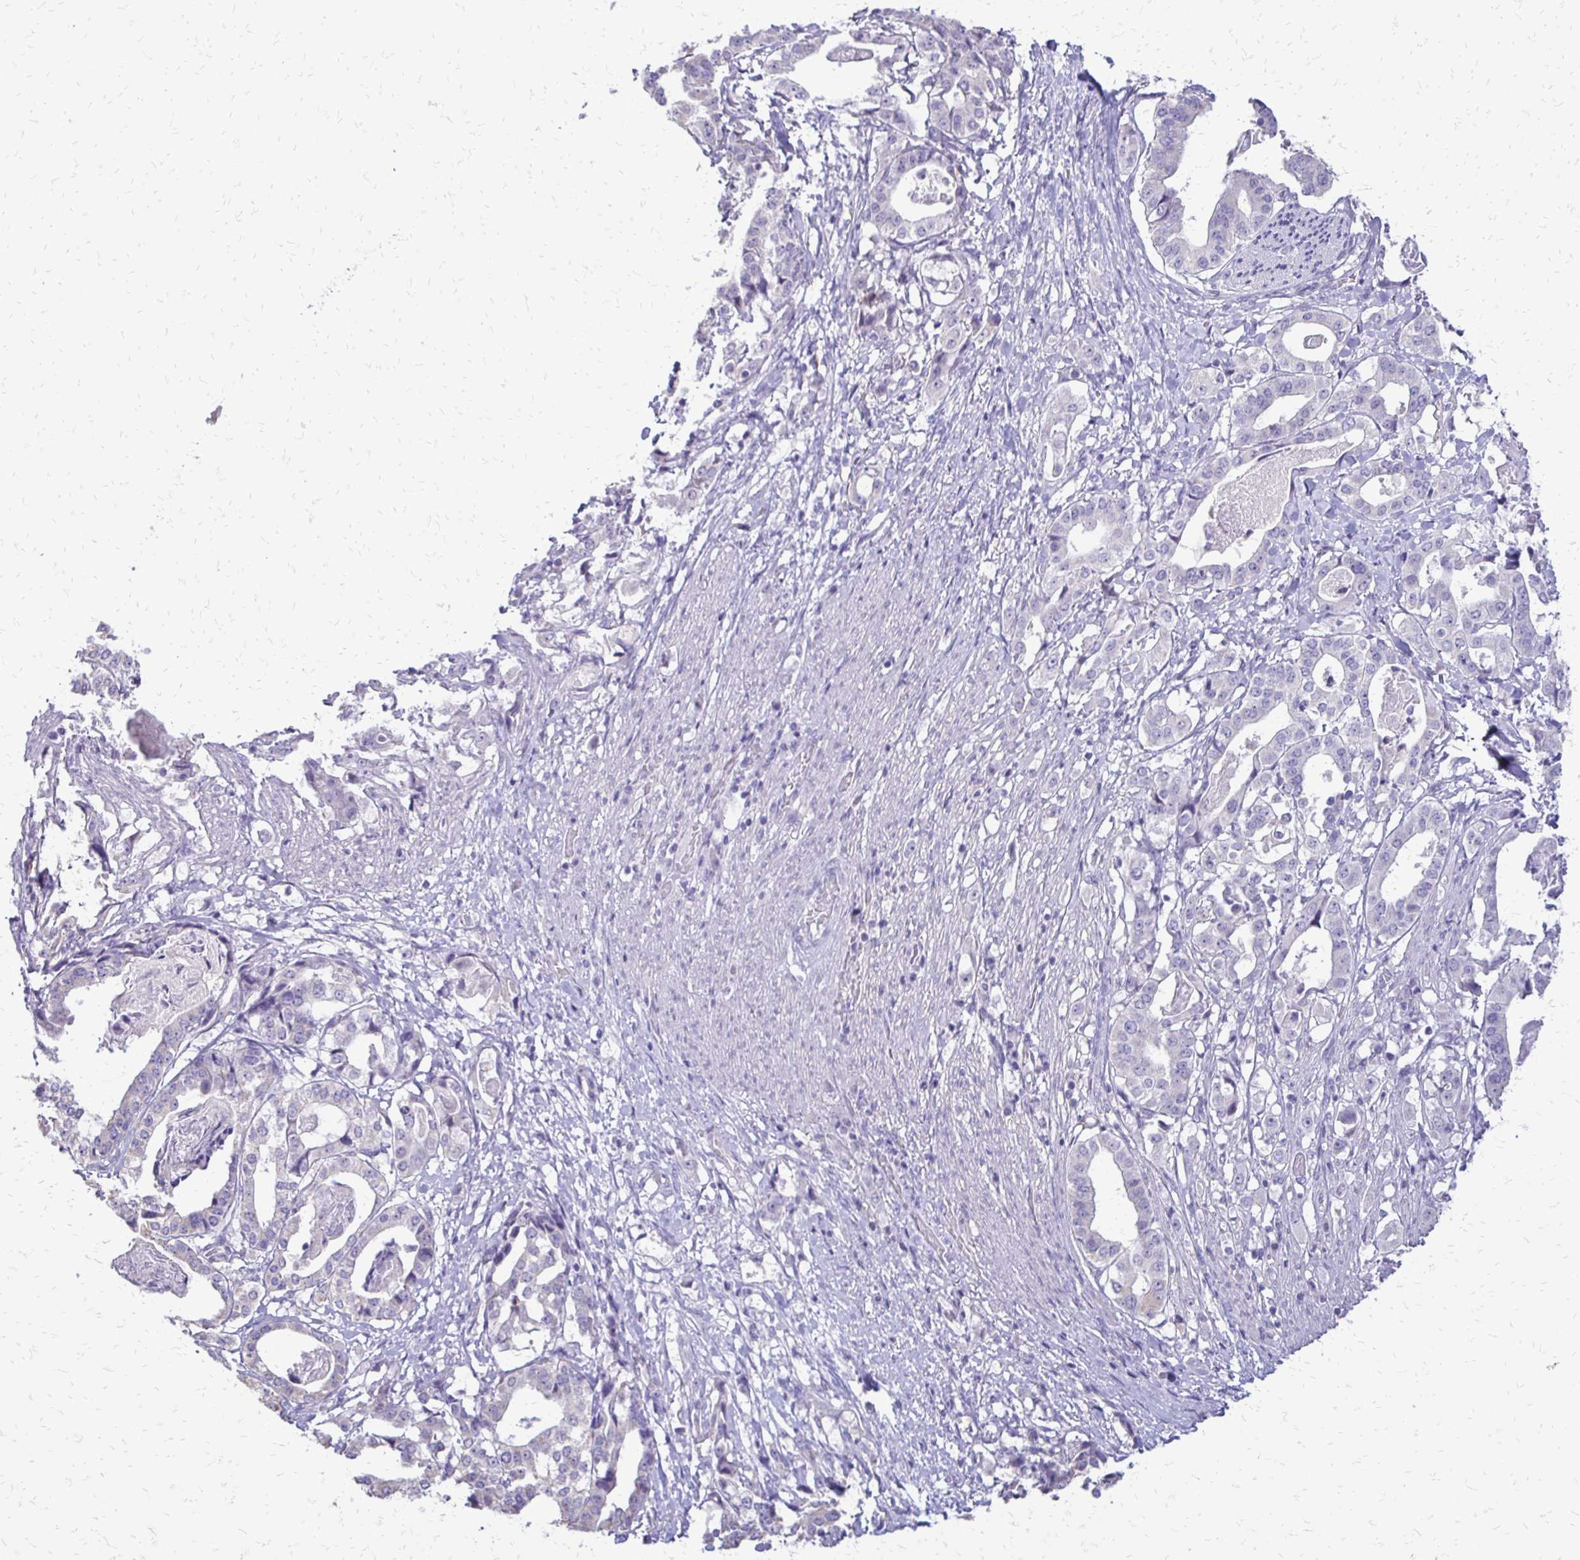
{"staining": {"intensity": "negative", "quantity": "none", "location": "none"}, "tissue": "stomach cancer", "cell_type": "Tumor cells", "image_type": "cancer", "snomed": [{"axis": "morphology", "description": "Adenocarcinoma, NOS"}, {"axis": "topography", "description": "Stomach"}], "caption": "Immunohistochemistry (IHC) photomicrograph of neoplastic tissue: stomach cancer stained with DAB (3,3'-diaminobenzidine) demonstrates no significant protein positivity in tumor cells.", "gene": "ALPG", "patient": {"sex": "male", "age": 48}}